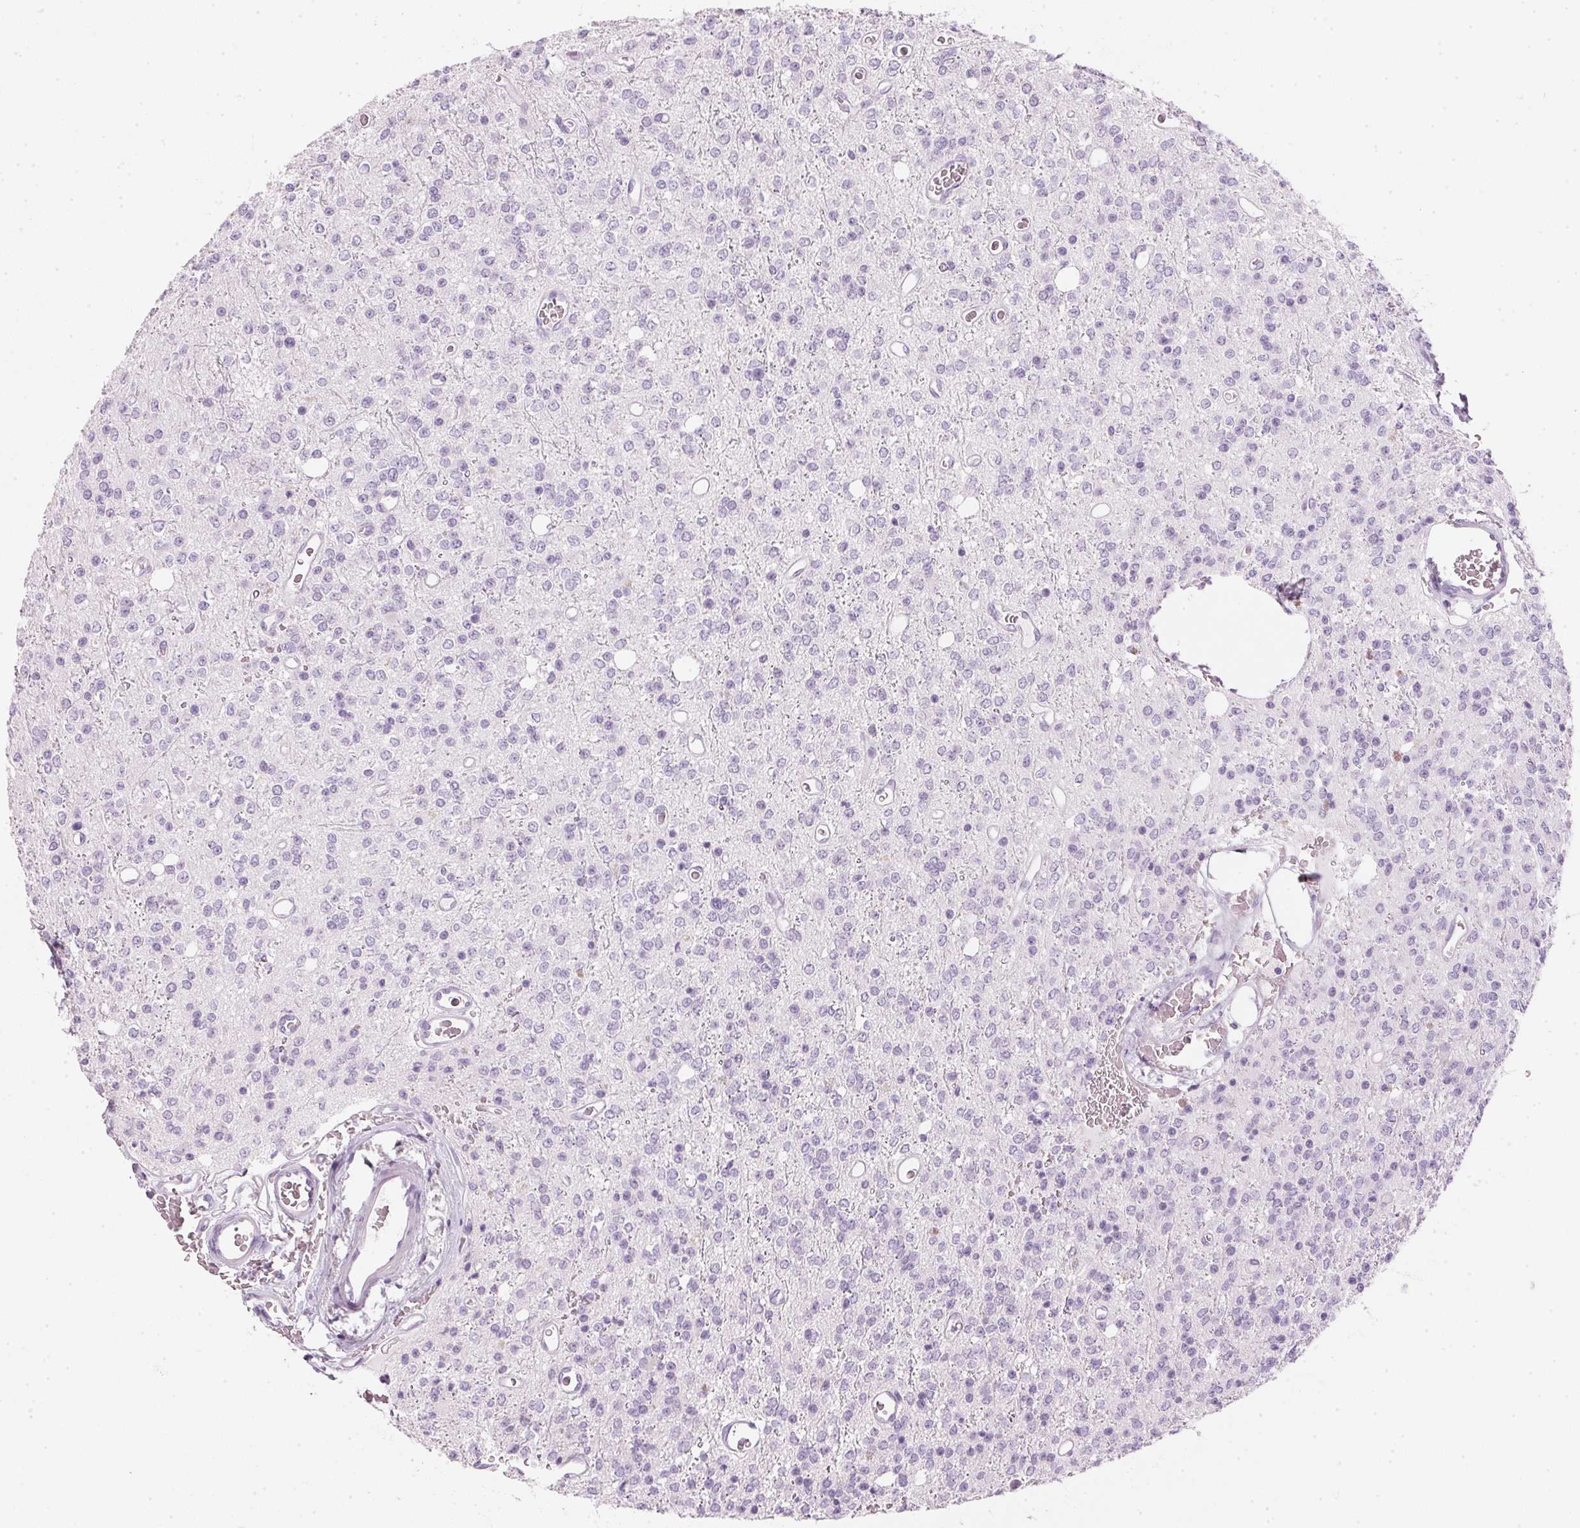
{"staining": {"intensity": "negative", "quantity": "none", "location": "none"}, "tissue": "glioma", "cell_type": "Tumor cells", "image_type": "cancer", "snomed": [{"axis": "morphology", "description": "Glioma, malignant, Low grade"}, {"axis": "topography", "description": "Brain"}], "caption": "DAB (3,3'-diaminobenzidine) immunohistochemical staining of low-grade glioma (malignant) displays no significant expression in tumor cells.", "gene": "IGFBP1", "patient": {"sex": "female", "age": 45}}